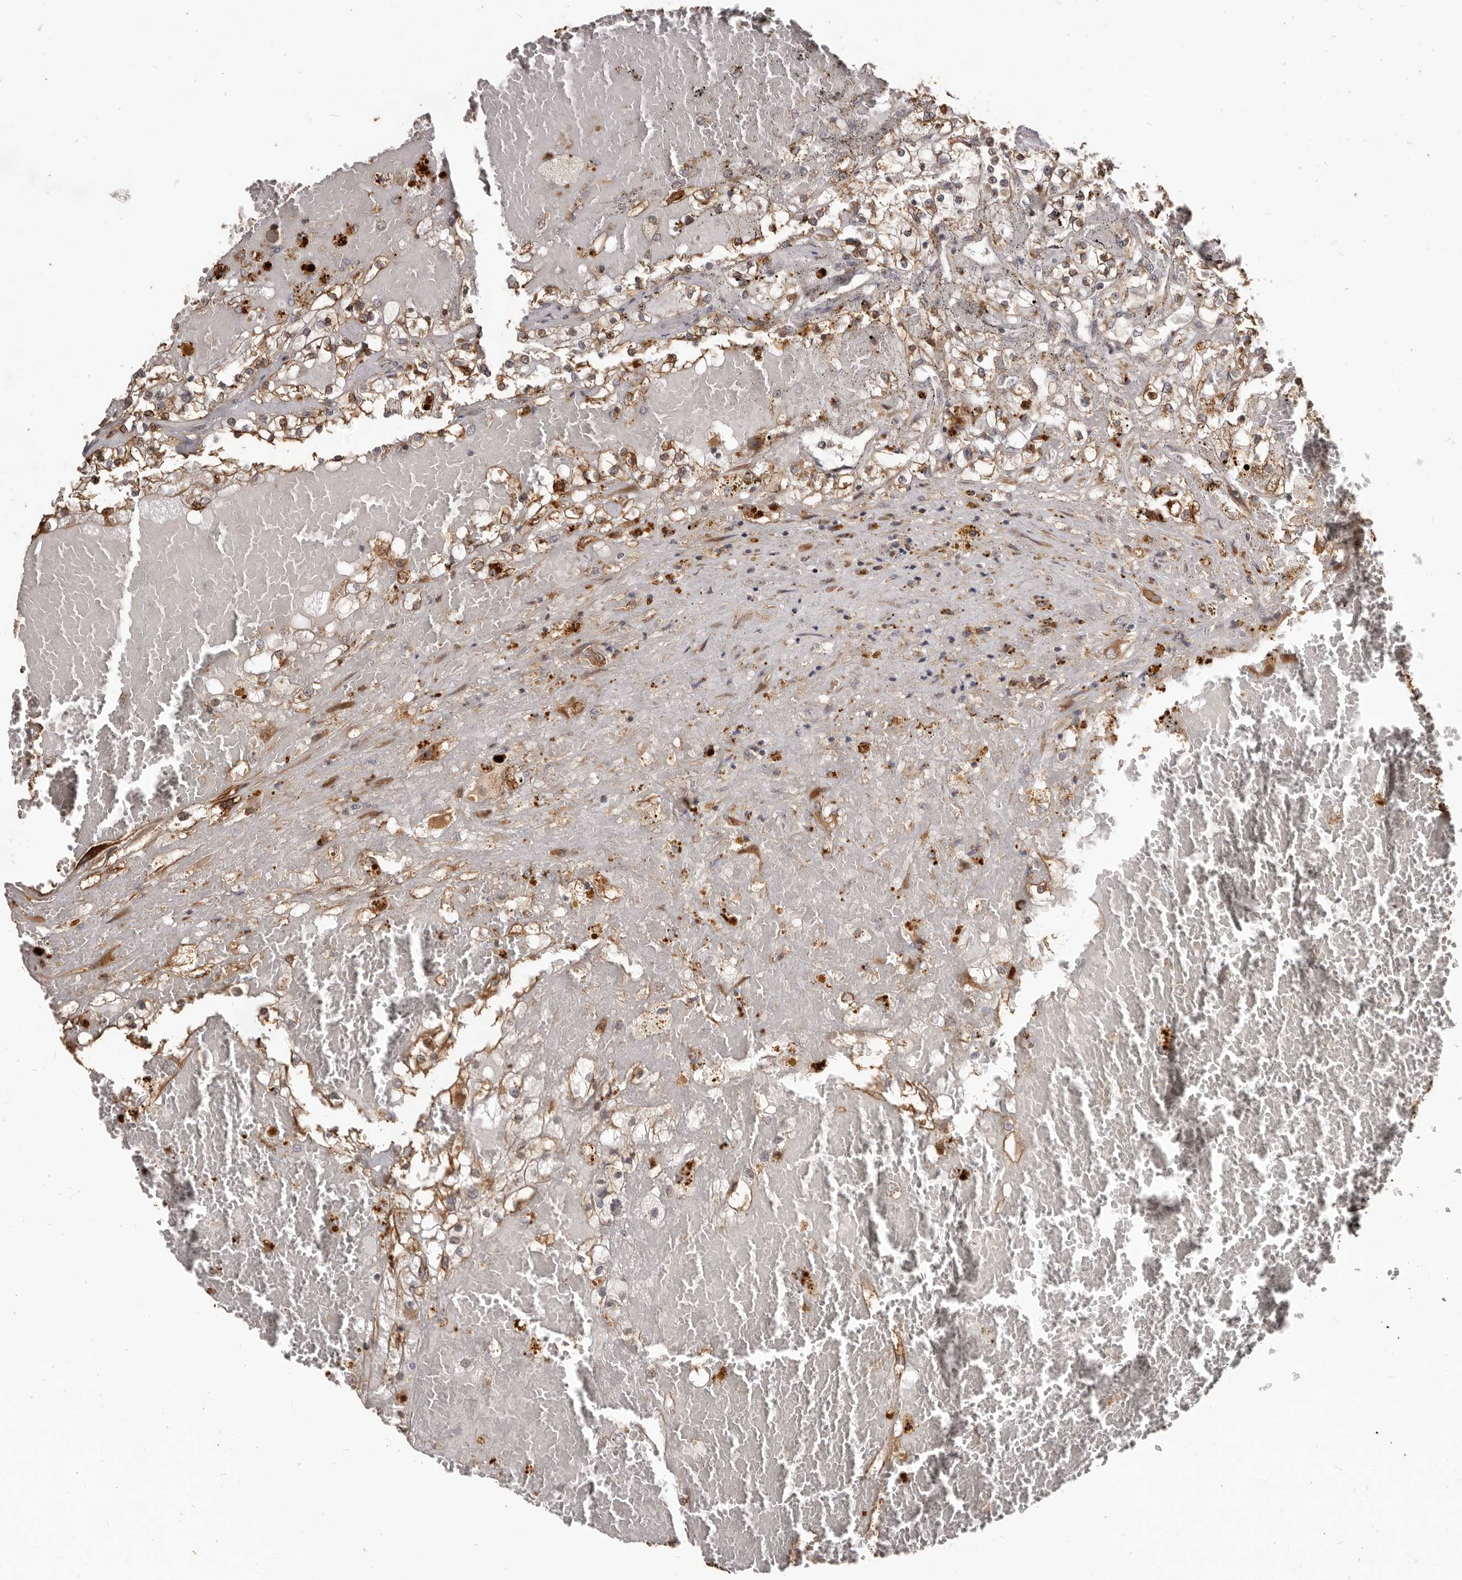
{"staining": {"intensity": "weak", "quantity": ">75%", "location": "cytoplasmic/membranous"}, "tissue": "renal cancer", "cell_type": "Tumor cells", "image_type": "cancer", "snomed": [{"axis": "morphology", "description": "Normal tissue, NOS"}, {"axis": "morphology", "description": "Adenocarcinoma, NOS"}, {"axis": "topography", "description": "Kidney"}], "caption": "Immunohistochemistry staining of renal cancer (adenocarcinoma), which shows low levels of weak cytoplasmic/membranous positivity in about >75% of tumor cells indicating weak cytoplasmic/membranous protein positivity. The staining was performed using DAB (3,3'-diaminobenzidine) (brown) for protein detection and nuclei were counterstained in hematoxylin (blue).", "gene": "MTO1", "patient": {"sex": "male", "age": 68}}